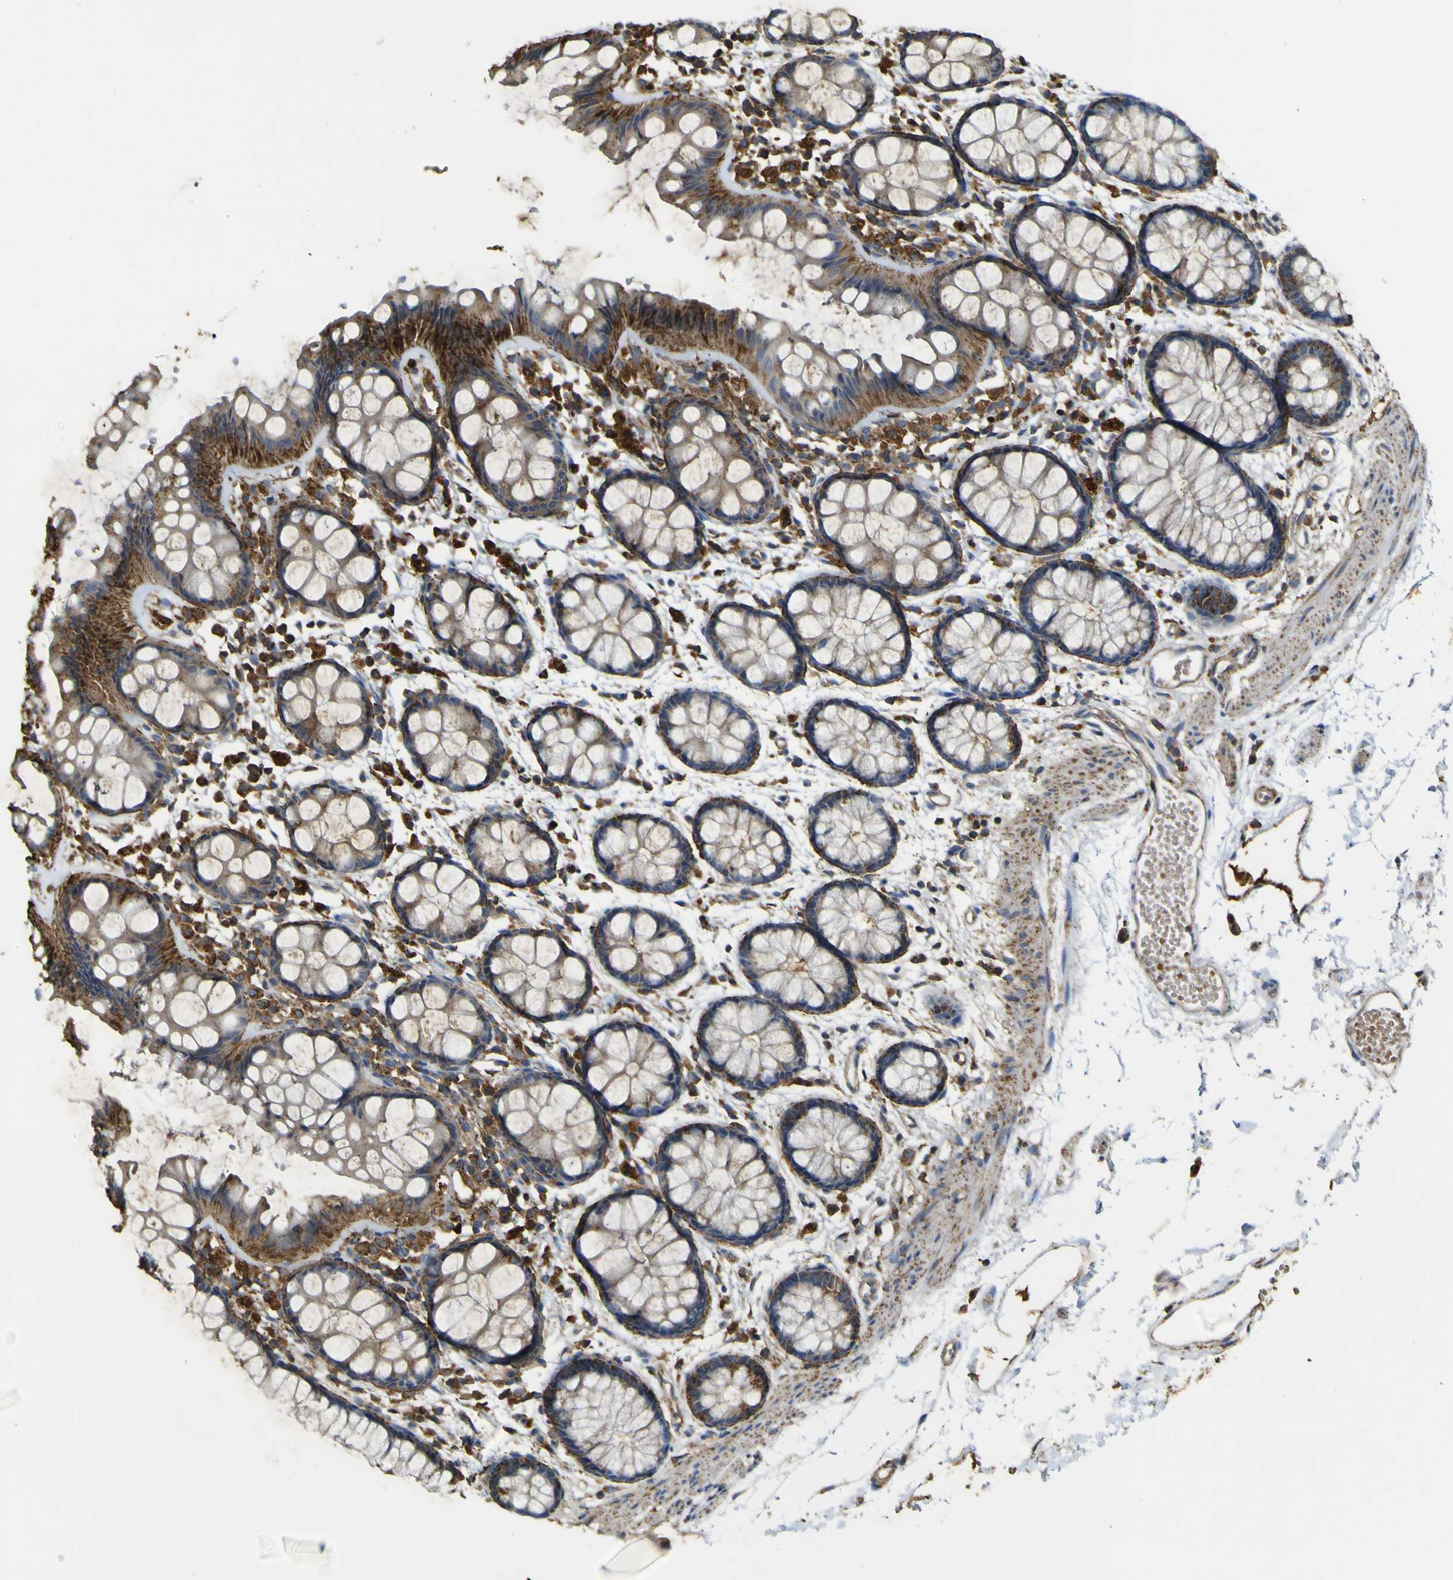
{"staining": {"intensity": "strong", "quantity": "25%-75%", "location": "cytoplasmic/membranous"}, "tissue": "rectum", "cell_type": "Glandular cells", "image_type": "normal", "snomed": [{"axis": "morphology", "description": "Normal tissue, NOS"}, {"axis": "topography", "description": "Rectum"}], "caption": "DAB (3,3'-diaminobenzidine) immunohistochemical staining of unremarkable rectum shows strong cytoplasmic/membranous protein expression in approximately 25%-75% of glandular cells.", "gene": "ACSL3", "patient": {"sex": "female", "age": 66}}